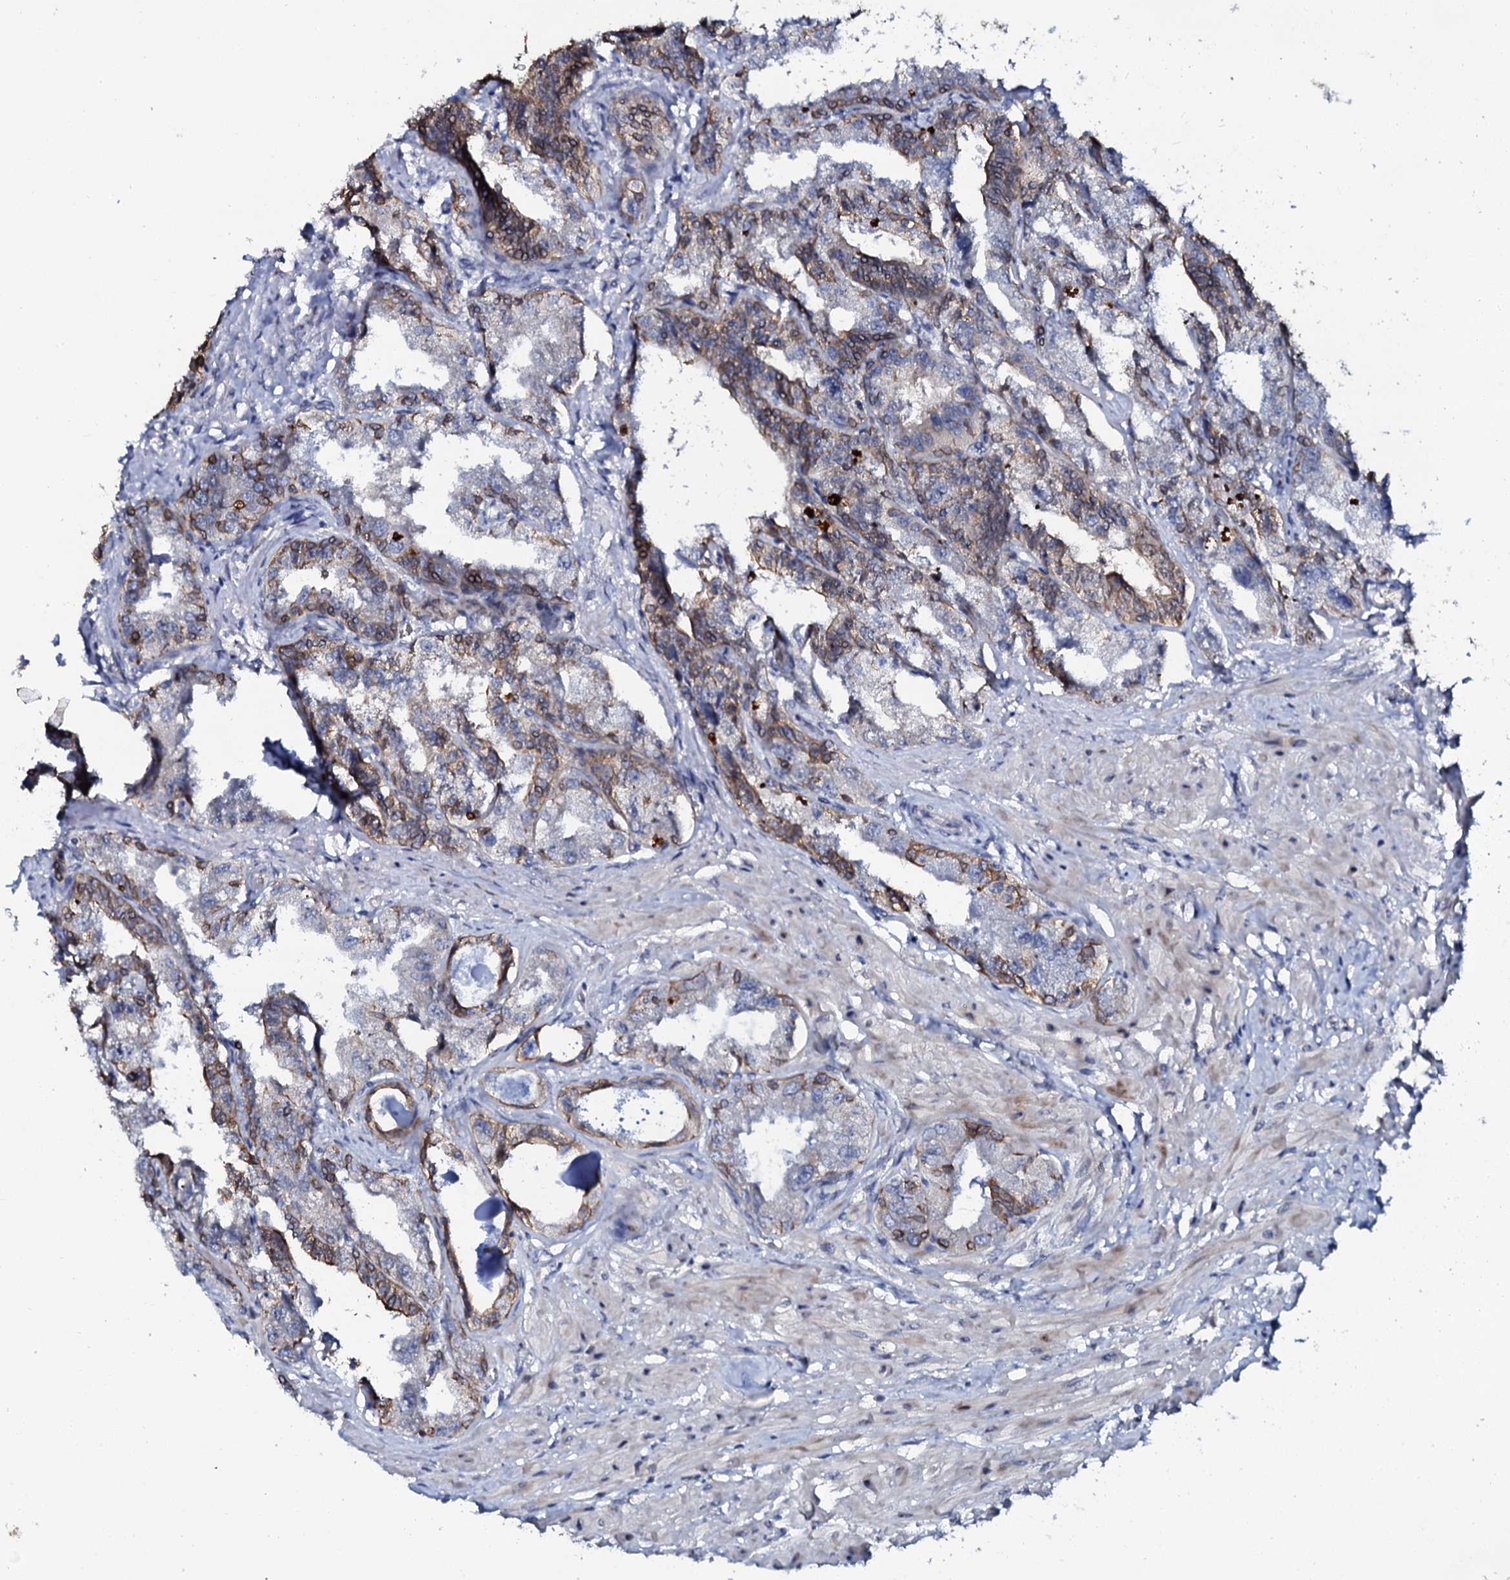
{"staining": {"intensity": "moderate", "quantity": "25%-75%", "location": "cytoplasmic/membranous"}, "tissue": "seminal vesicle", "cell_type": "Glandular cells", "image_type": "normal", "snomed": [{"axis": "morphology", "description": "Normal tissue, NOS"}, {"axis": "topography", "description": "Seminal veicle"}], "caption": "Moderate cytoplasmic/membranous positivity is seen in about 25%-75% of glandular cells in normal seminal vesicle. (DAB IHC with brightfield microscopy, high magnification).", "gene": "C10orf88", "patient": {"sex": "male", "age": 63}}